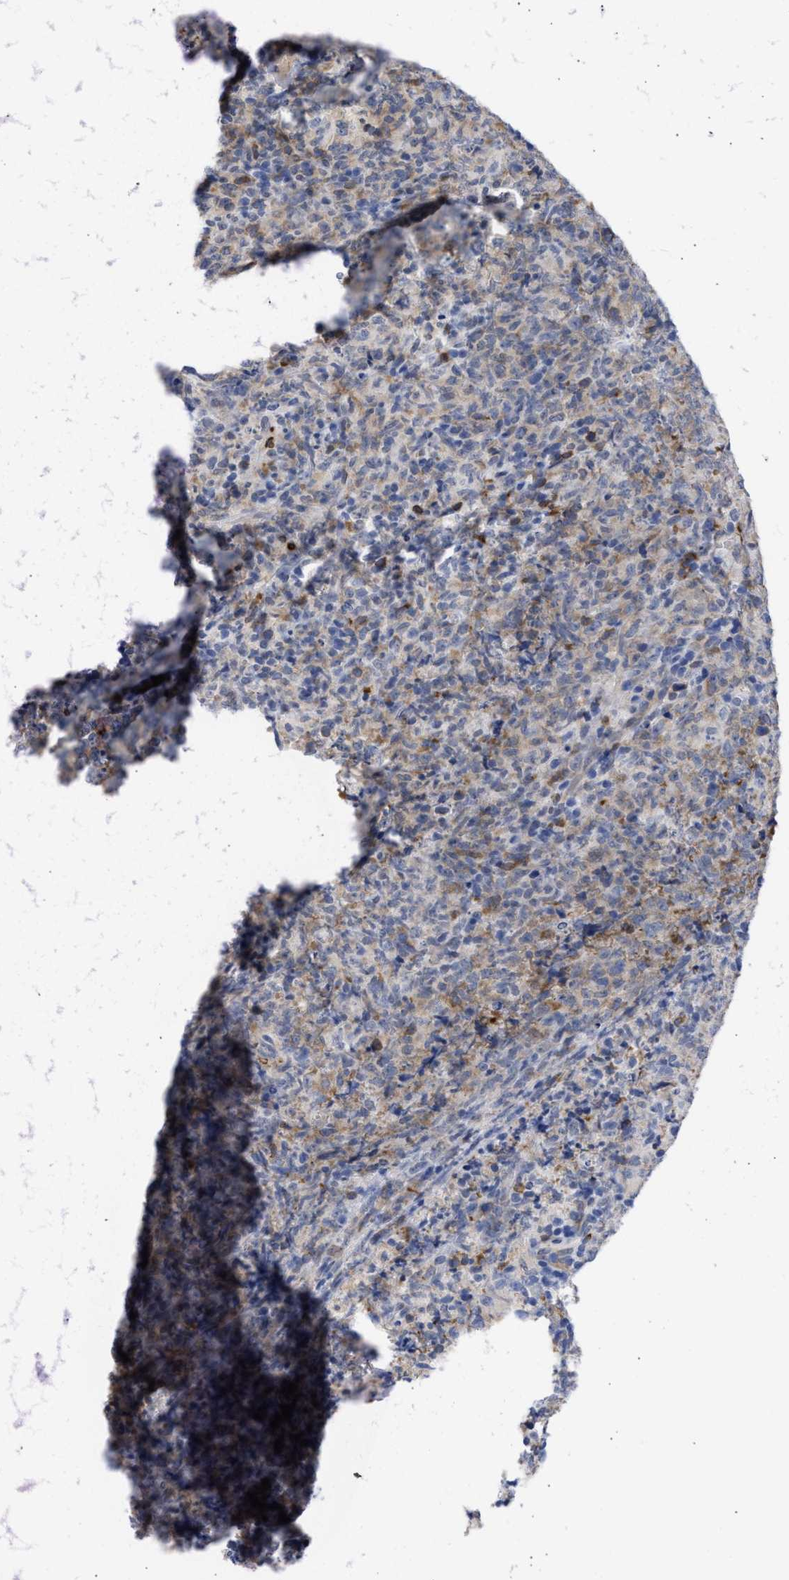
{"staining": {"intensity": "weak", "quantity": "<25%", "location": "cytoplasmic/membranous"}, "tissue": "lymphoma", "cell_type": "Tumor cells", "image_type": "cancer", "snomed": [{"axis": "morphology", "description": "Malignant lymphoma, non-Hodgkin's type, High grade"}, {"axis": "topography", "description": "Tonsil"}], "caption": "Protein analysis of lymphoma exhibits no significant staining in tumor cells.", "gene": "THRA", "patient": {"sex": "female", "age": 36}}